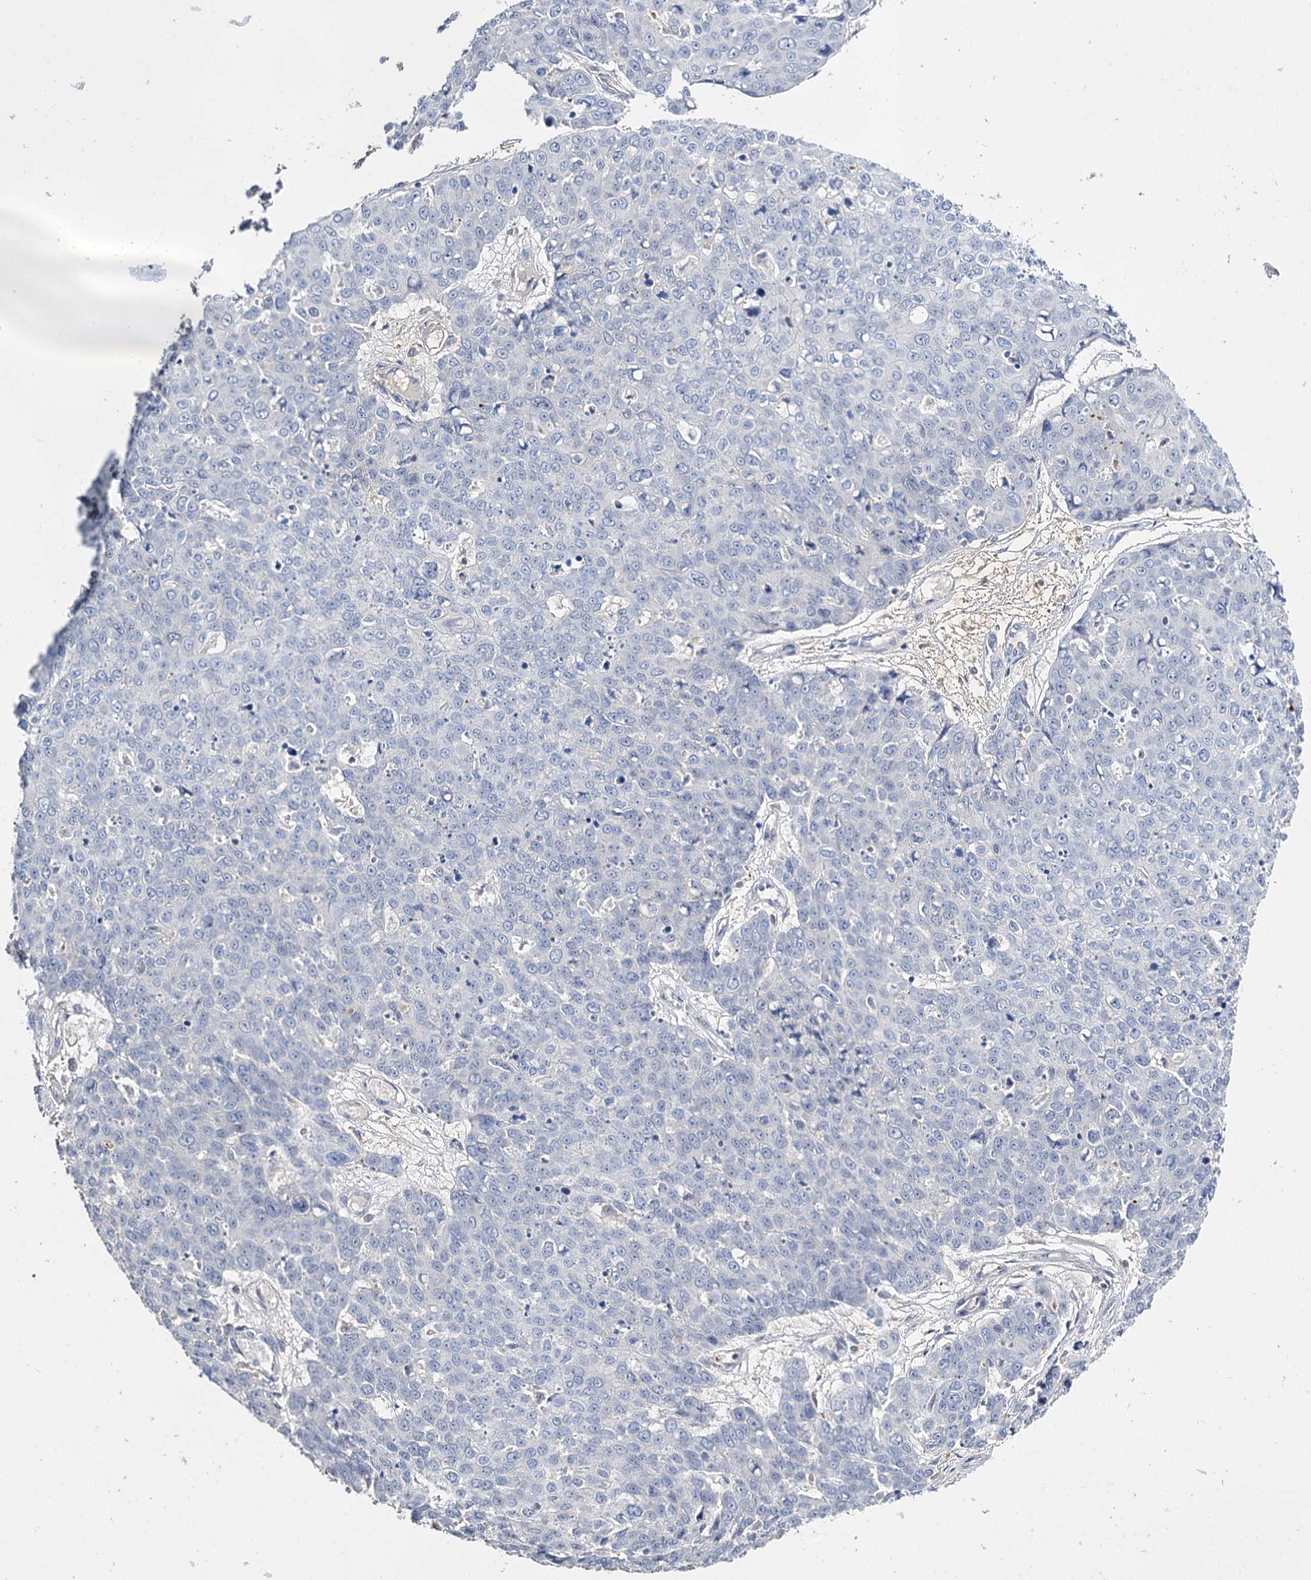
{"staining": {"intensity": "negative", "quantity": "none", "location": "none"}, "tissue": "skin cancer", "cell_type": "Tumor cells", "image_type": "cancer", "snomed": [{"axis": "morphology", "description": "Squamous cell carcinoma, NOS"}, {"axis": "topography", "description": "Skin"}], "caption": "Human squamous cell carcinoma (skin) stained for a protein using immunohistochemistry reveals no positivity in tumor cells.", "gene": "DNAH6", "patient": {"sex": "male", "age": 71}}